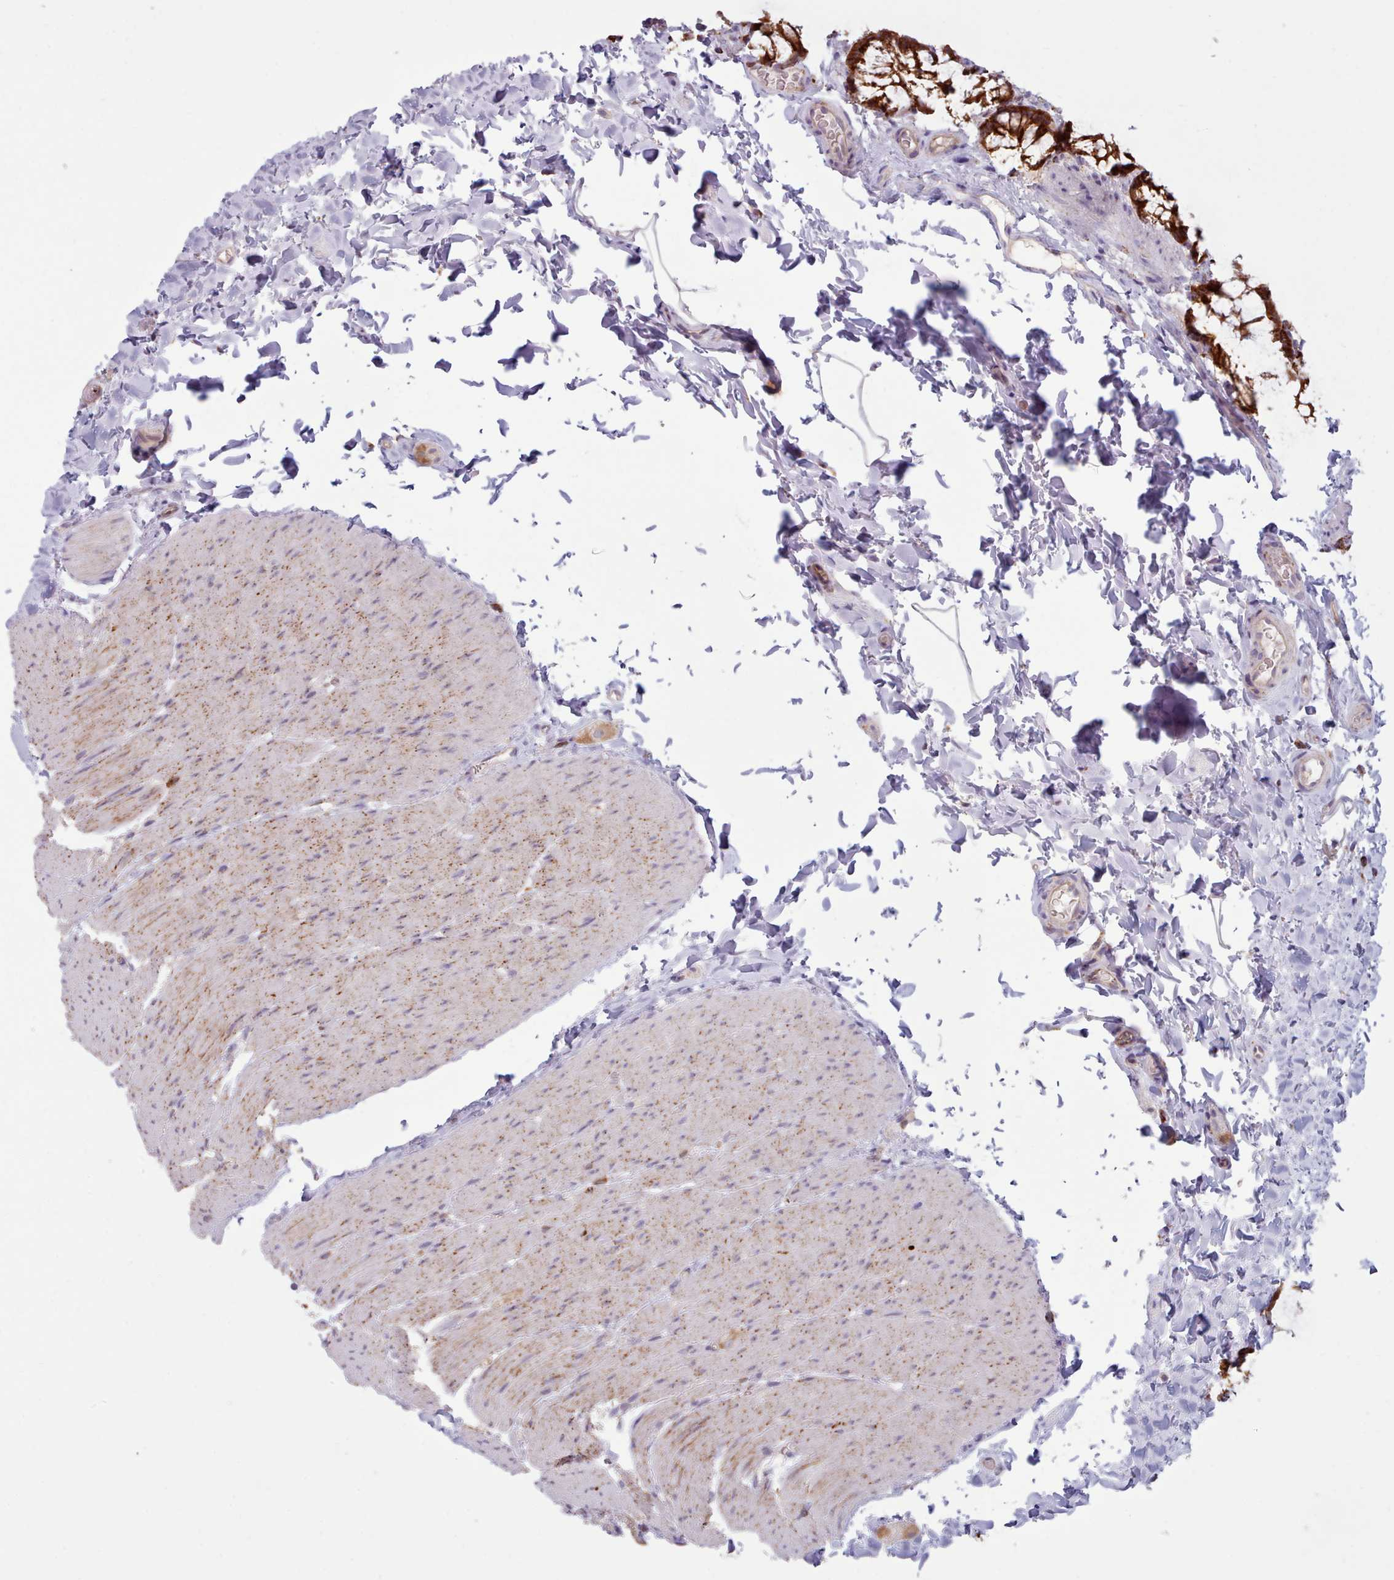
{"staining": {"intensity": "weak", "quantity": "25%-75%", "location": "cytoplasmic/membranous"}, "tissue": "colon", "cell_type": "Endothelial cells", "image_type": "normal", "snomed": [{"axis": "morphology", "description": "Normal tissue, NOS"}, {"axis": "topography", "description": "Colon"}], "caption": "Human colon stained for a protein (brown) exhibits weak cytoplasmic/membranous positive staining in approximately 25%-75% of endothelial cells.", "gene": "CRYBG1", "patient": {"sex": "male", "age": 46}}